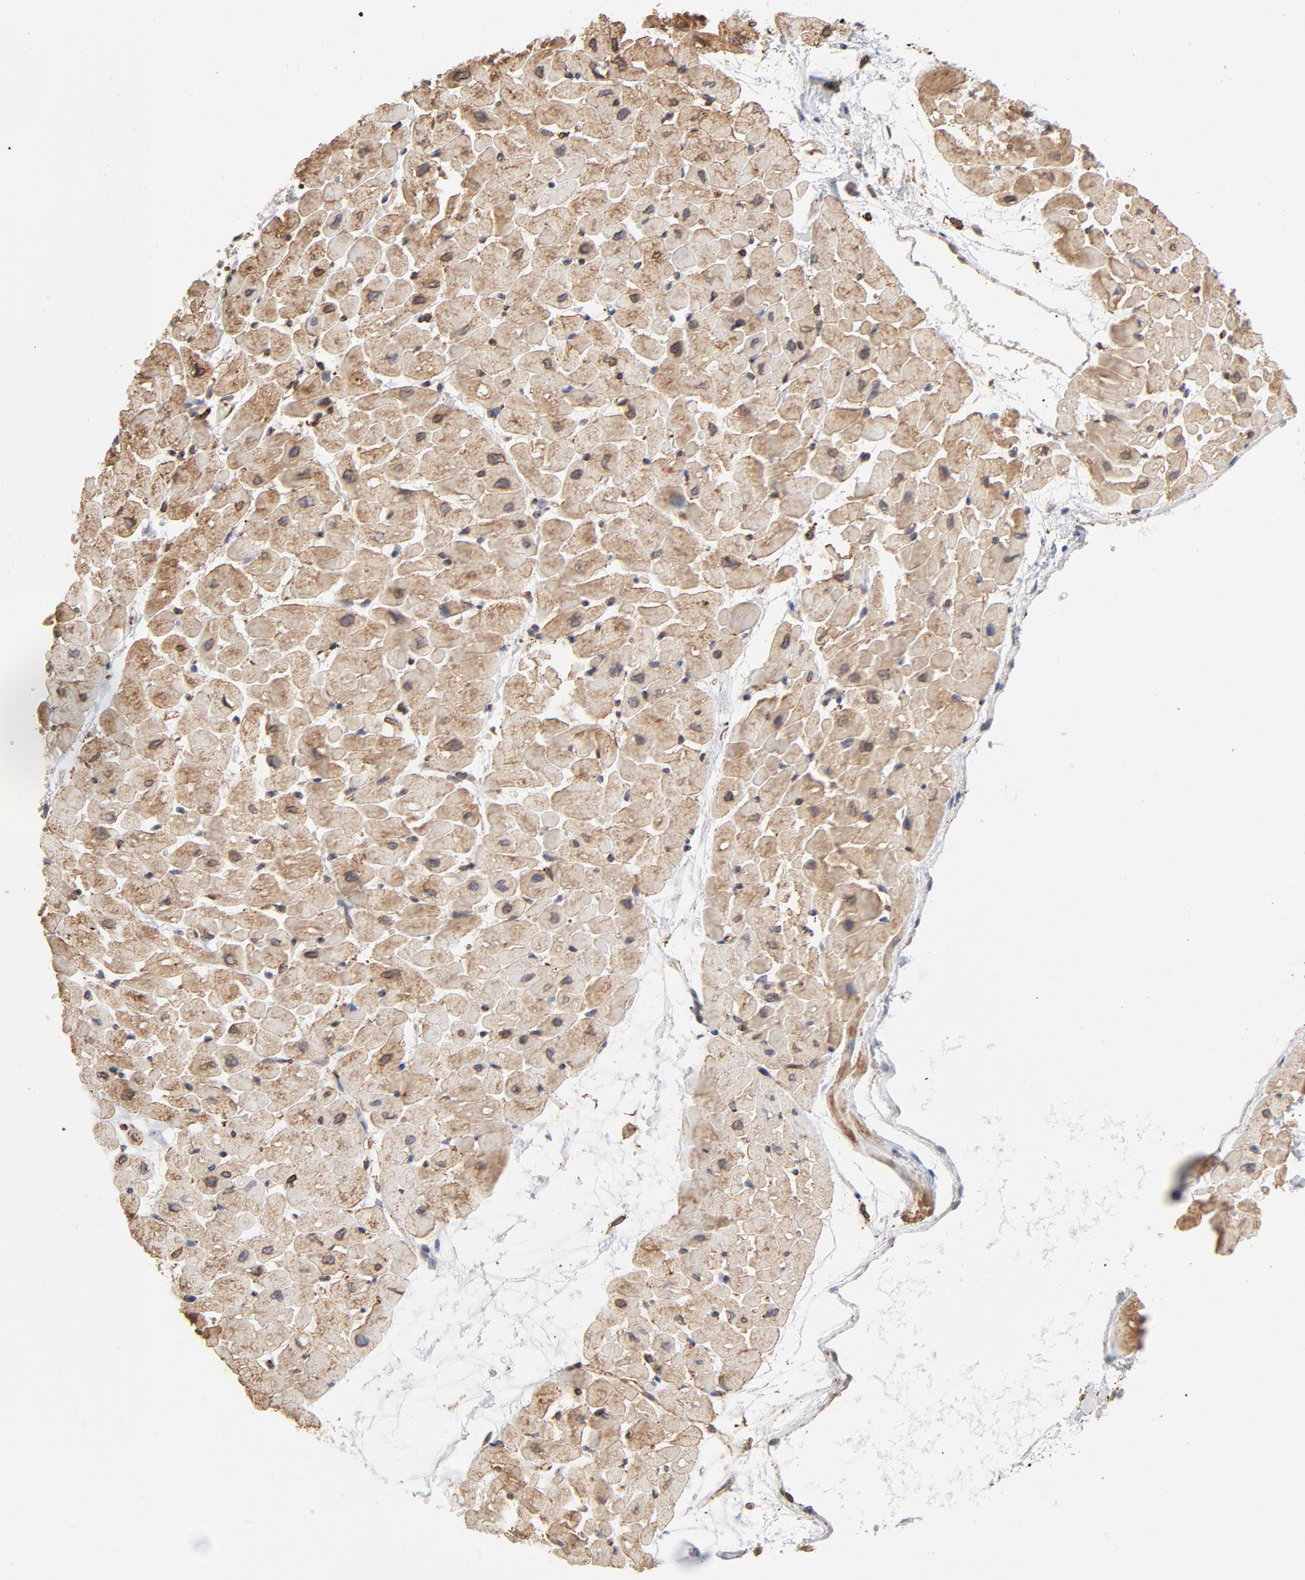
{"staining": {"intensity": "moderate", "quantity": ">75%", "location": "cytoplasmic/membranous"}, "tissue": "heart muscle", "cell_type": "Cardiomyocytes", "image_type": "normal", "snomed": [{"axis": "morphology", "description": "Normal tissue, NOS"}, {"axis": "topography", "description": "Heart"}], "caption": "High-magnification brightfield microscopy of normal heart muscle stained with DAB (brown) and counterstained with hematoxylin (blue). cardiomyocytes exhibit moderate cytoplasmic/membranous staining is seen in approximately>75% of cells. The protein of interest is stained brown, and the nuclei are stained in blue (DAB IHC with brightfield microscopy, high magnification).", "gene": "CANX", "patient": {"sex": "male", "age": 45}}